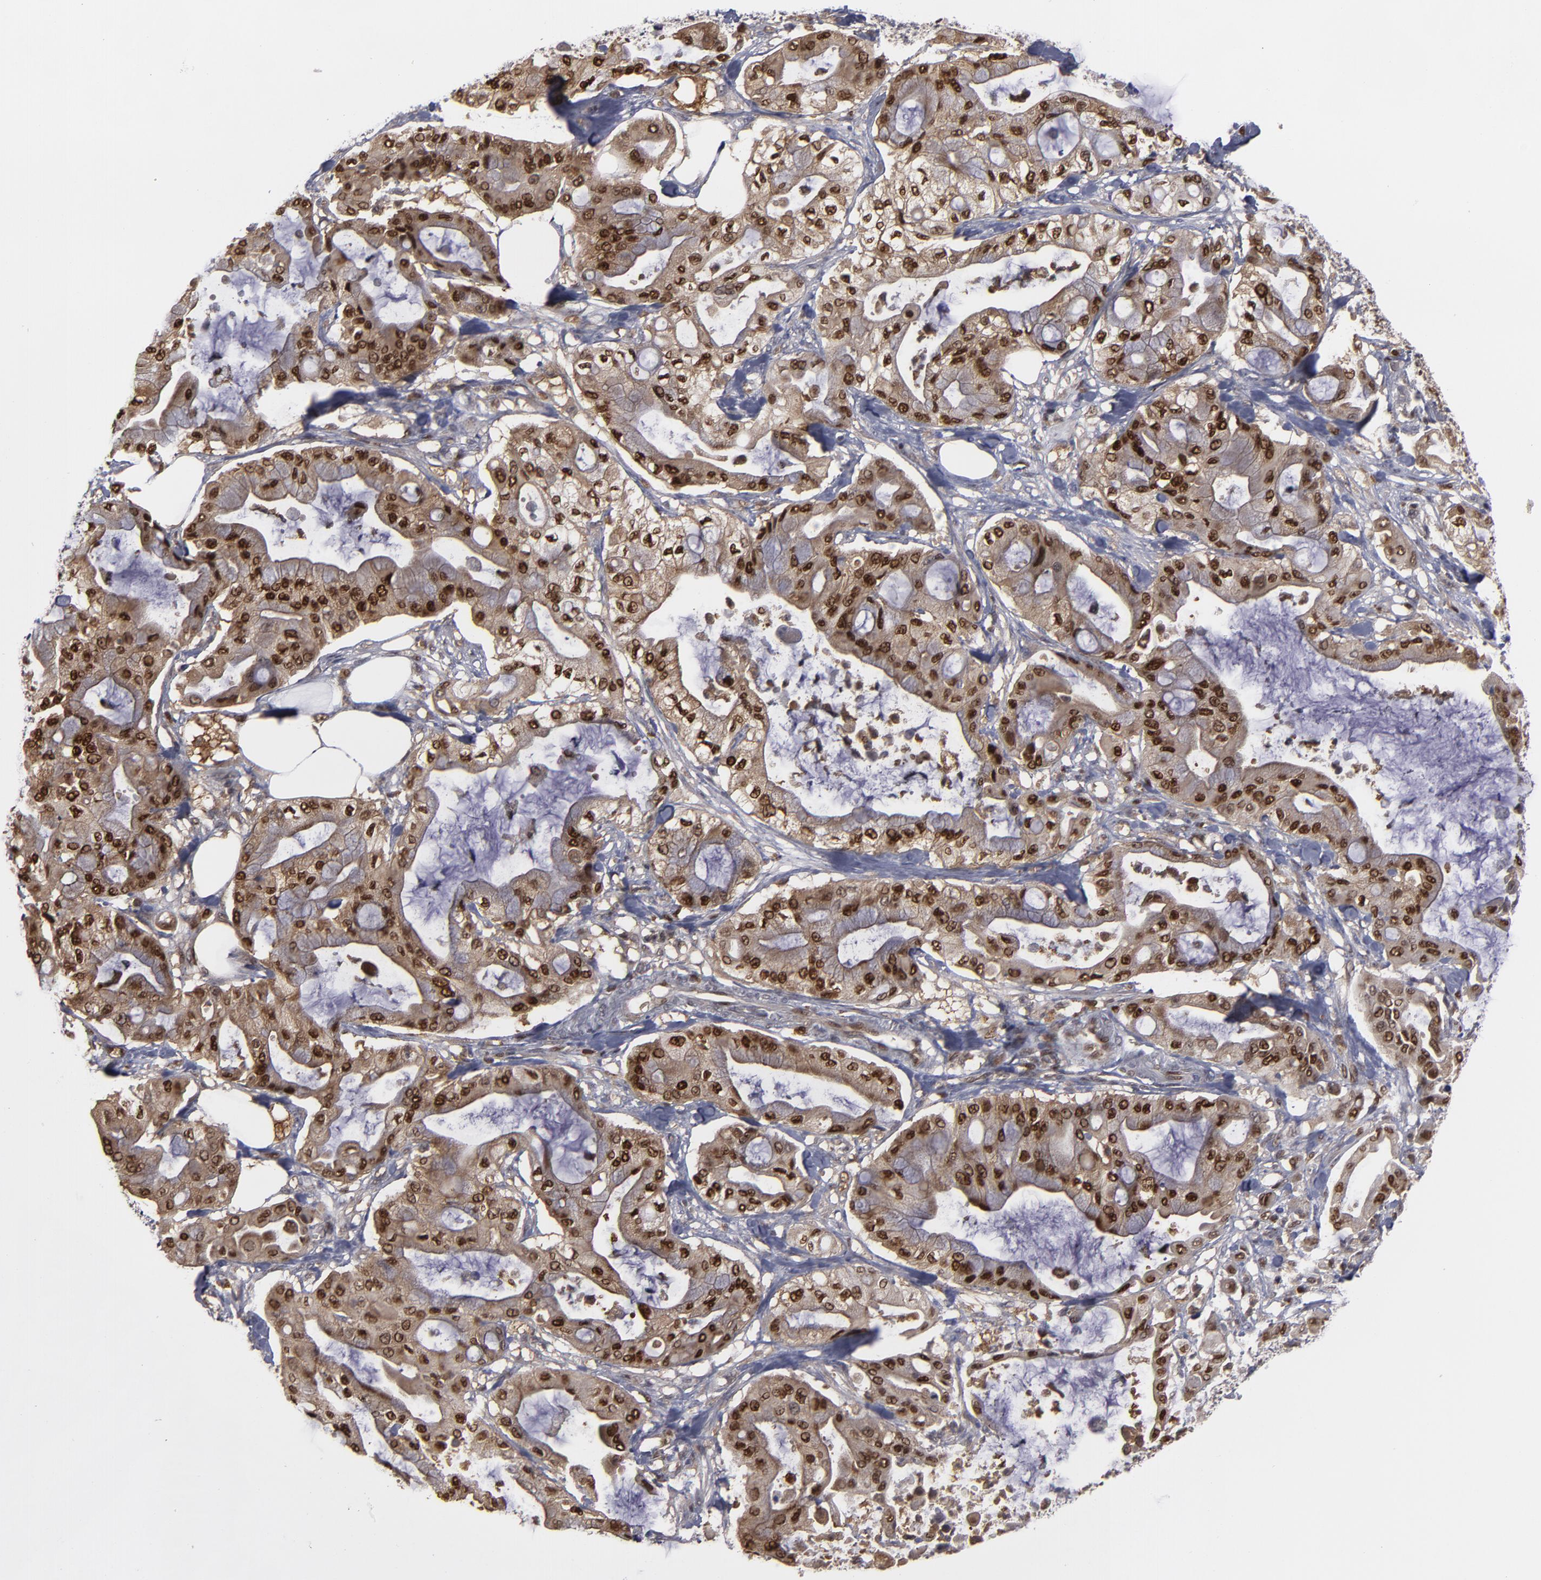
{"staining": {"intensity": "moderate", "quantity": ">75%", "location": "cytoplasmic/membranous,nuclear"}, "tissue": "pancreatic cancer", "cell_type": "Tumor cells", "image_type": "cancer", "snomed": [{"axis": "morphology", "description": "Adenocarcinoma, NOS"}, {"axis": "morphology", "description": "Adenocarcinoma, metastatic, NOS"}, {"axis": "topography", "description": "Lymph node"}, {"axis": "topography", "description": "Pancreas"}, {"axis": "topography", "description": "Duodenum"}], "caption": "High-magnification brightfield microscopy of pancreatic cancer (adenocarcinoma) stained with DAB (brown) and counterstained with hematoxylin (blue). tumor cells exhibit moderate cytoplasmic/membranous and nuclear positivity is seen in approximately>75% of cells. (Stains: DAB in brown, nuclei in blue, Microscopy: brightfield microscopy at high magnification).", "gene": "GSR", "patient": {"sex": "female", "age": 64}}